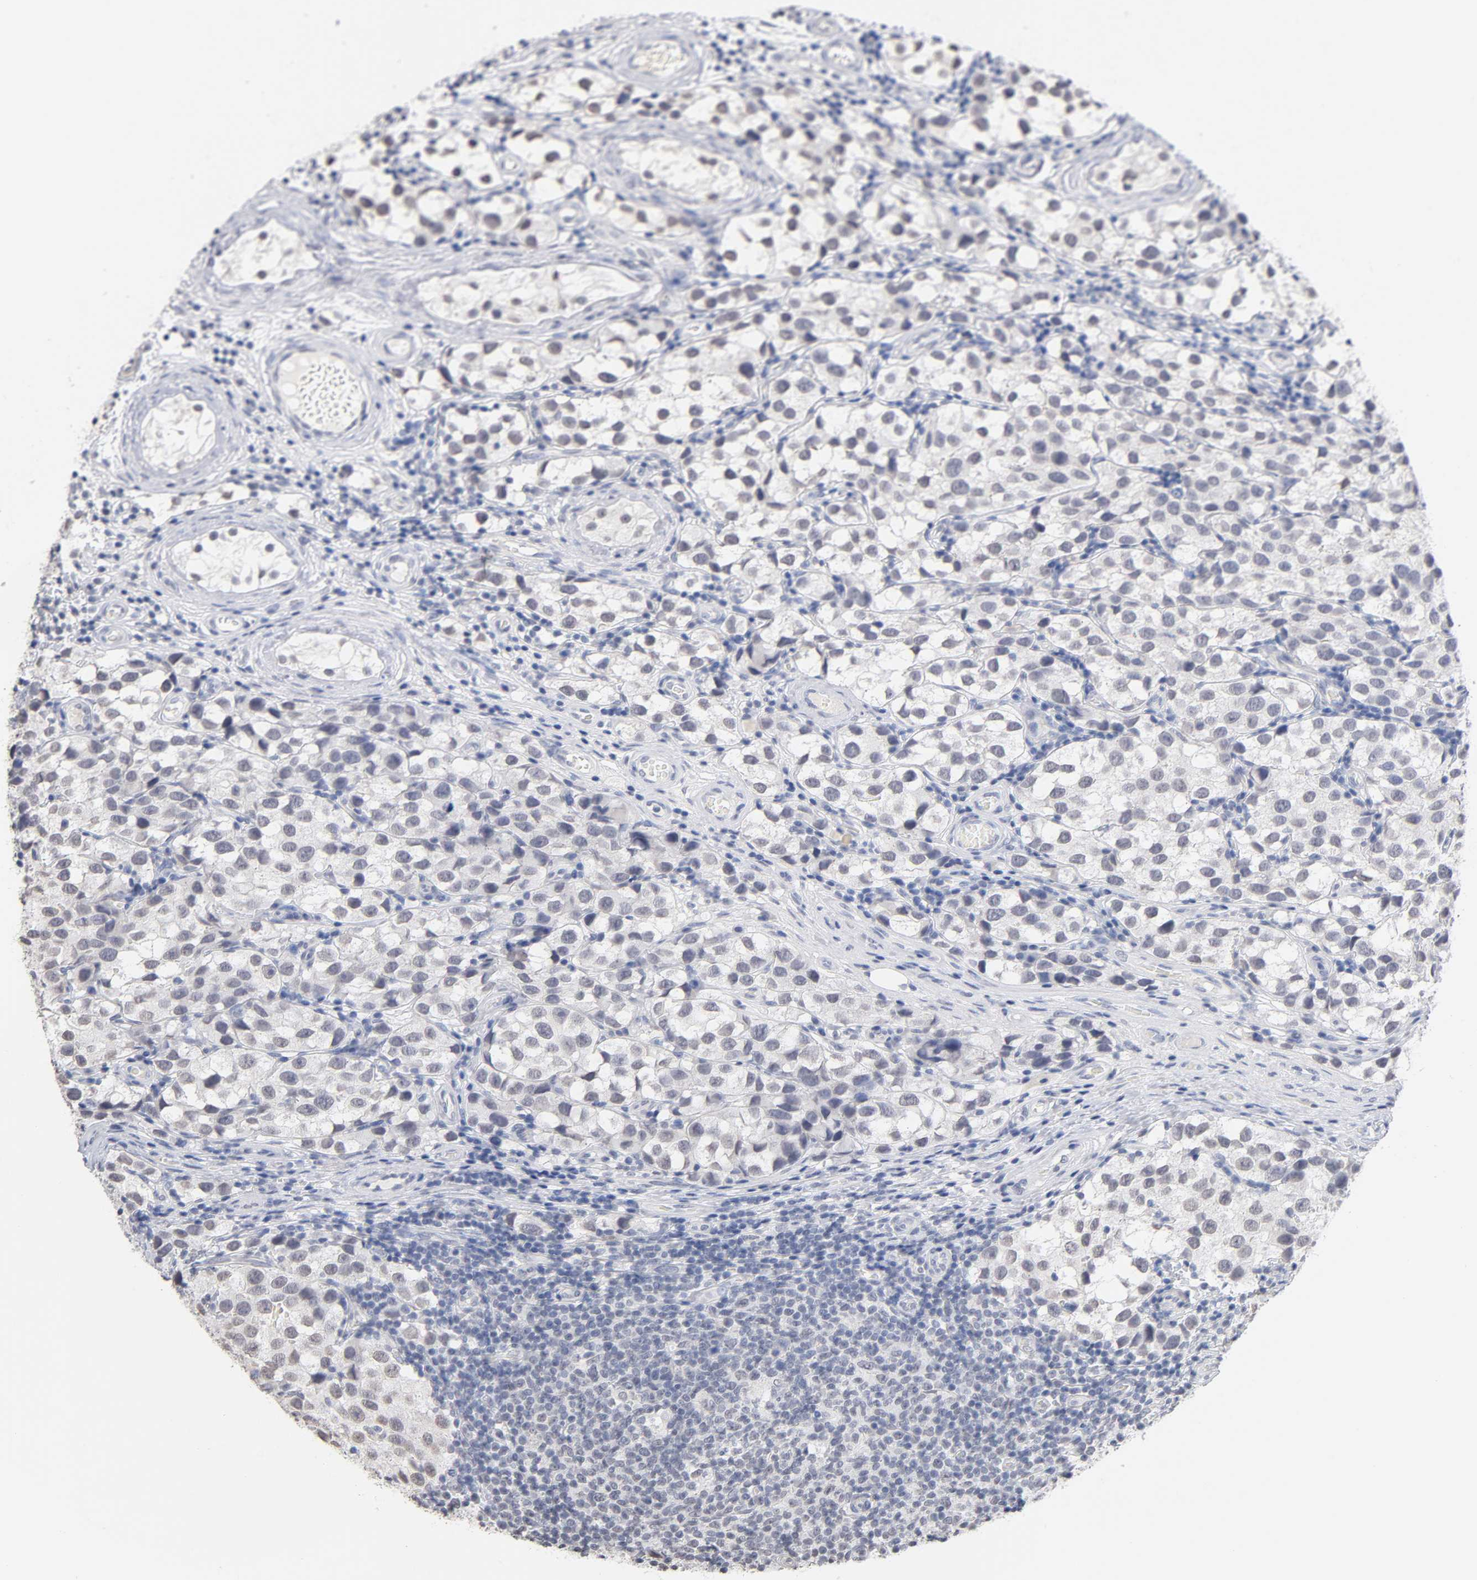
{"staining": {"intensity": "weak", "quantity": "25%-75%", "location": "nuclear"}, "tissue": "testis cancer", "cell_type": "Tumor cells", "image_type": "cancer", "snomed": [{"axis": "morphology", "description": "Seminoma, NOS"}, {"axis": "topography", "description": "Testis"}], "caption": "This photomicrograph exhibits immunohistochemistry (IHC) staining of human testis cancer (seminoma), with low weak nuclear expression in approximately 25%-75% of tumor cells.", "gene": "CRABP2", "patient": {"sex": "male", "age": 39}}